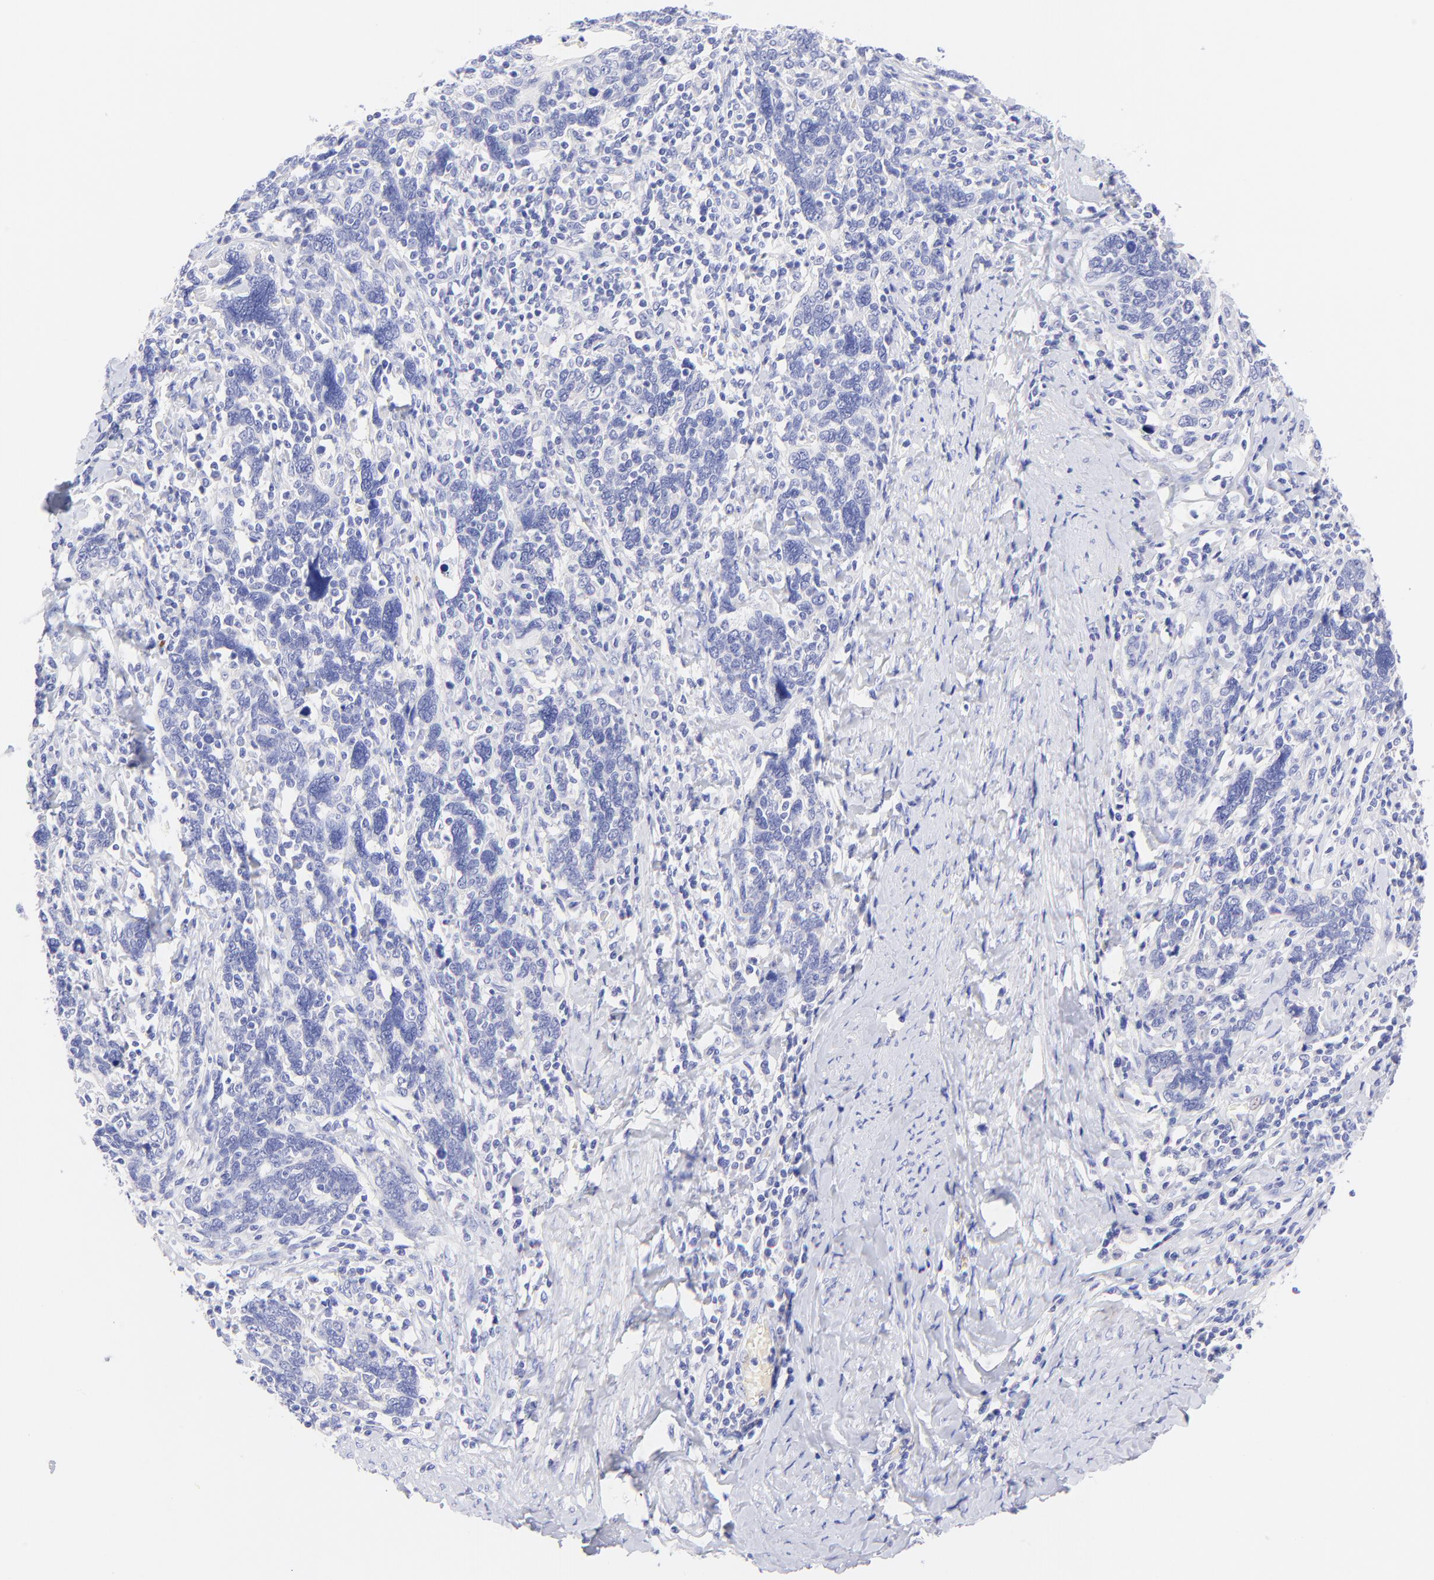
{"staining": {"intensity": "negative", "quantity": "none", "location": "none"}, "tissue": "cervical cancer", "cell_type": "Tumor cells", "image_type": "cancer", "snomed": [{"axis": "morphology", "description": "Squamous cell carcinoma, NOS"}, {"axis": "topography", "description": "Cervix"}], "caption": "High power microscopy image of an IHC micrograph of cervical cancer (squamous cell carcinoma), revealing no significant staining in tumor cells.", "gene": "FRMPD3", "patient": {"sex": "female", "age": 41}}